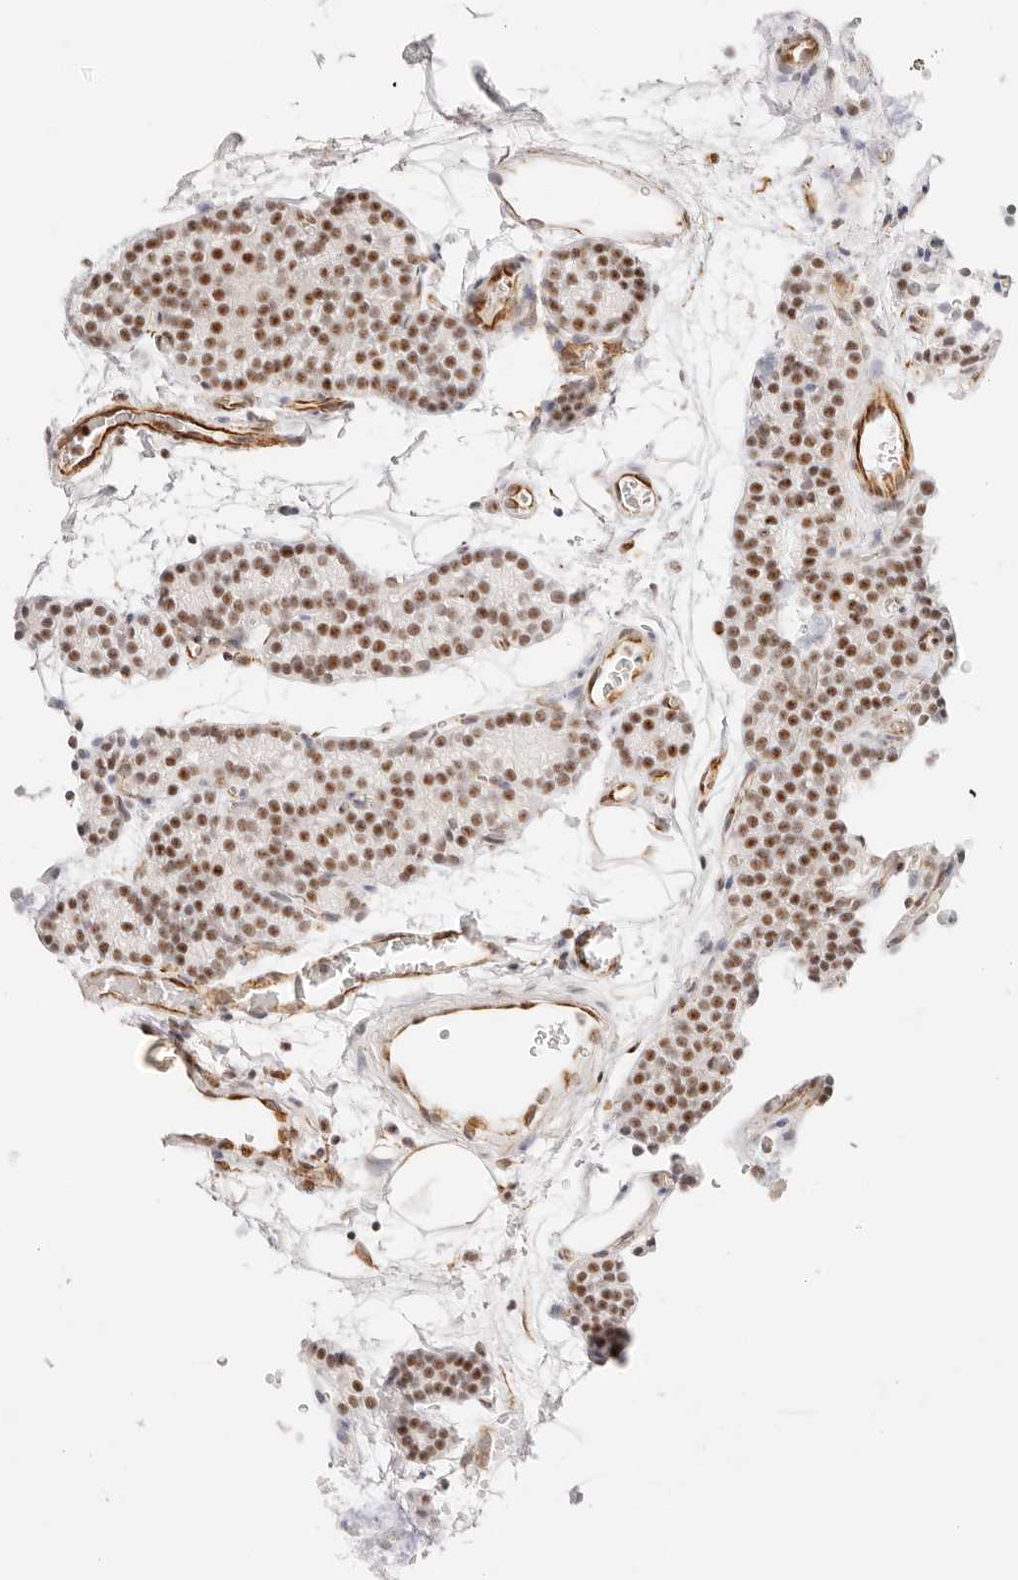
{"staining": {"intensity": "moderate", "quantity": "25%-75%", "location": "nuclear"}, "tissue": "parathyroid gland", "cell_type": "Glandular cells", "image_type": "normal", "snomed": [{"axis": "morphology", "description": "Normal tissue, NOS"}, {"axis": "topography", "description": "Parathyroid gland"}], "caption": "IHC (DAB (3,3'-diaminobenzidine)) staining of normal parathyroid gland reveals moderate nuclear protein staining in about 25%-75% of glandular cells.", "gene": "ZC3H11A", "patient": {"sex": "female", "age": 64}}